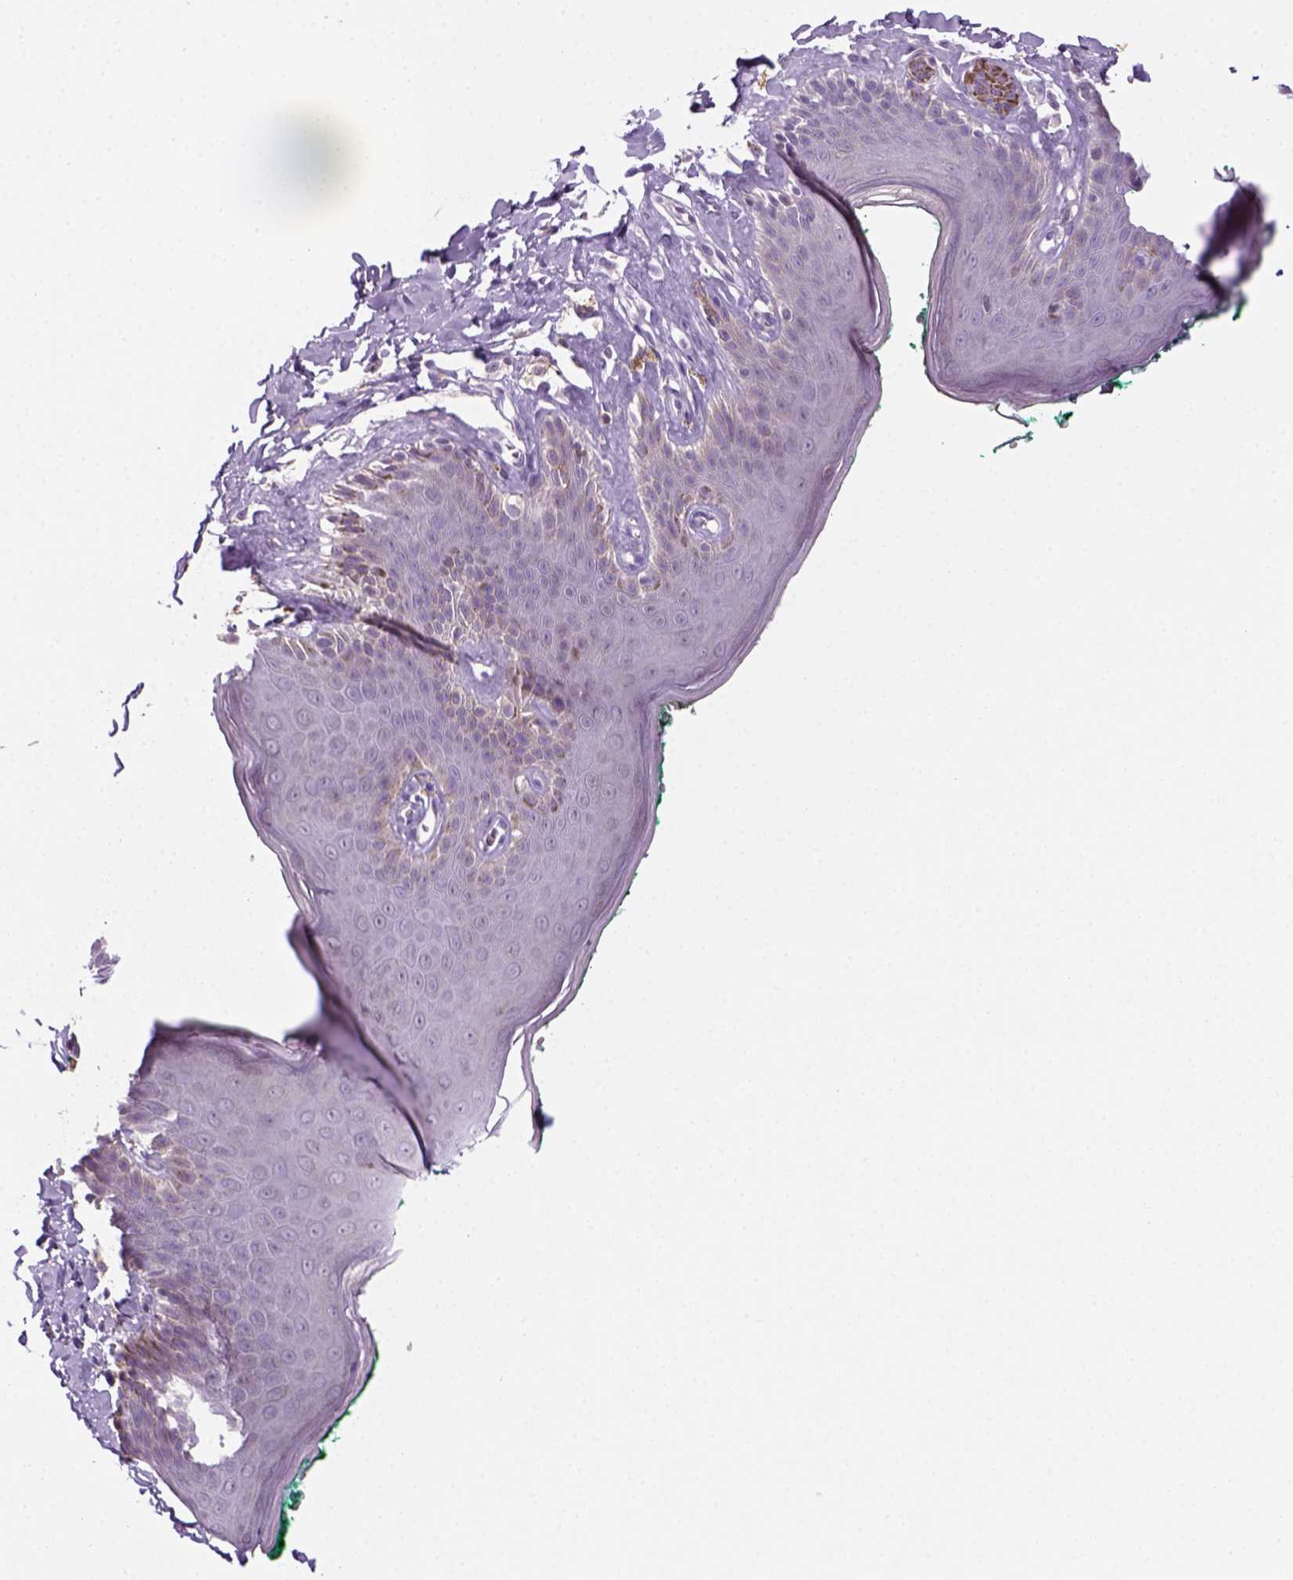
{"staining": {"intensity": "negative", "quantity": "none", "location": "none"}, "tissue": "skin", "cell_type": "Epidermal cells", "image_type": "normal", "snomed": [{"axis": "morphology", "description": "Normal tissue, NOS"}, {"axis": "topography", "description": "Vulva"}, {"axis": "topography", "description": "Peripheral nerve tissue"}], "caption": "Epidermal cells are negative for brown protein staining in normal skin.", "gene": "GOT1", "patient": {"sex": "female", "age": 66}}